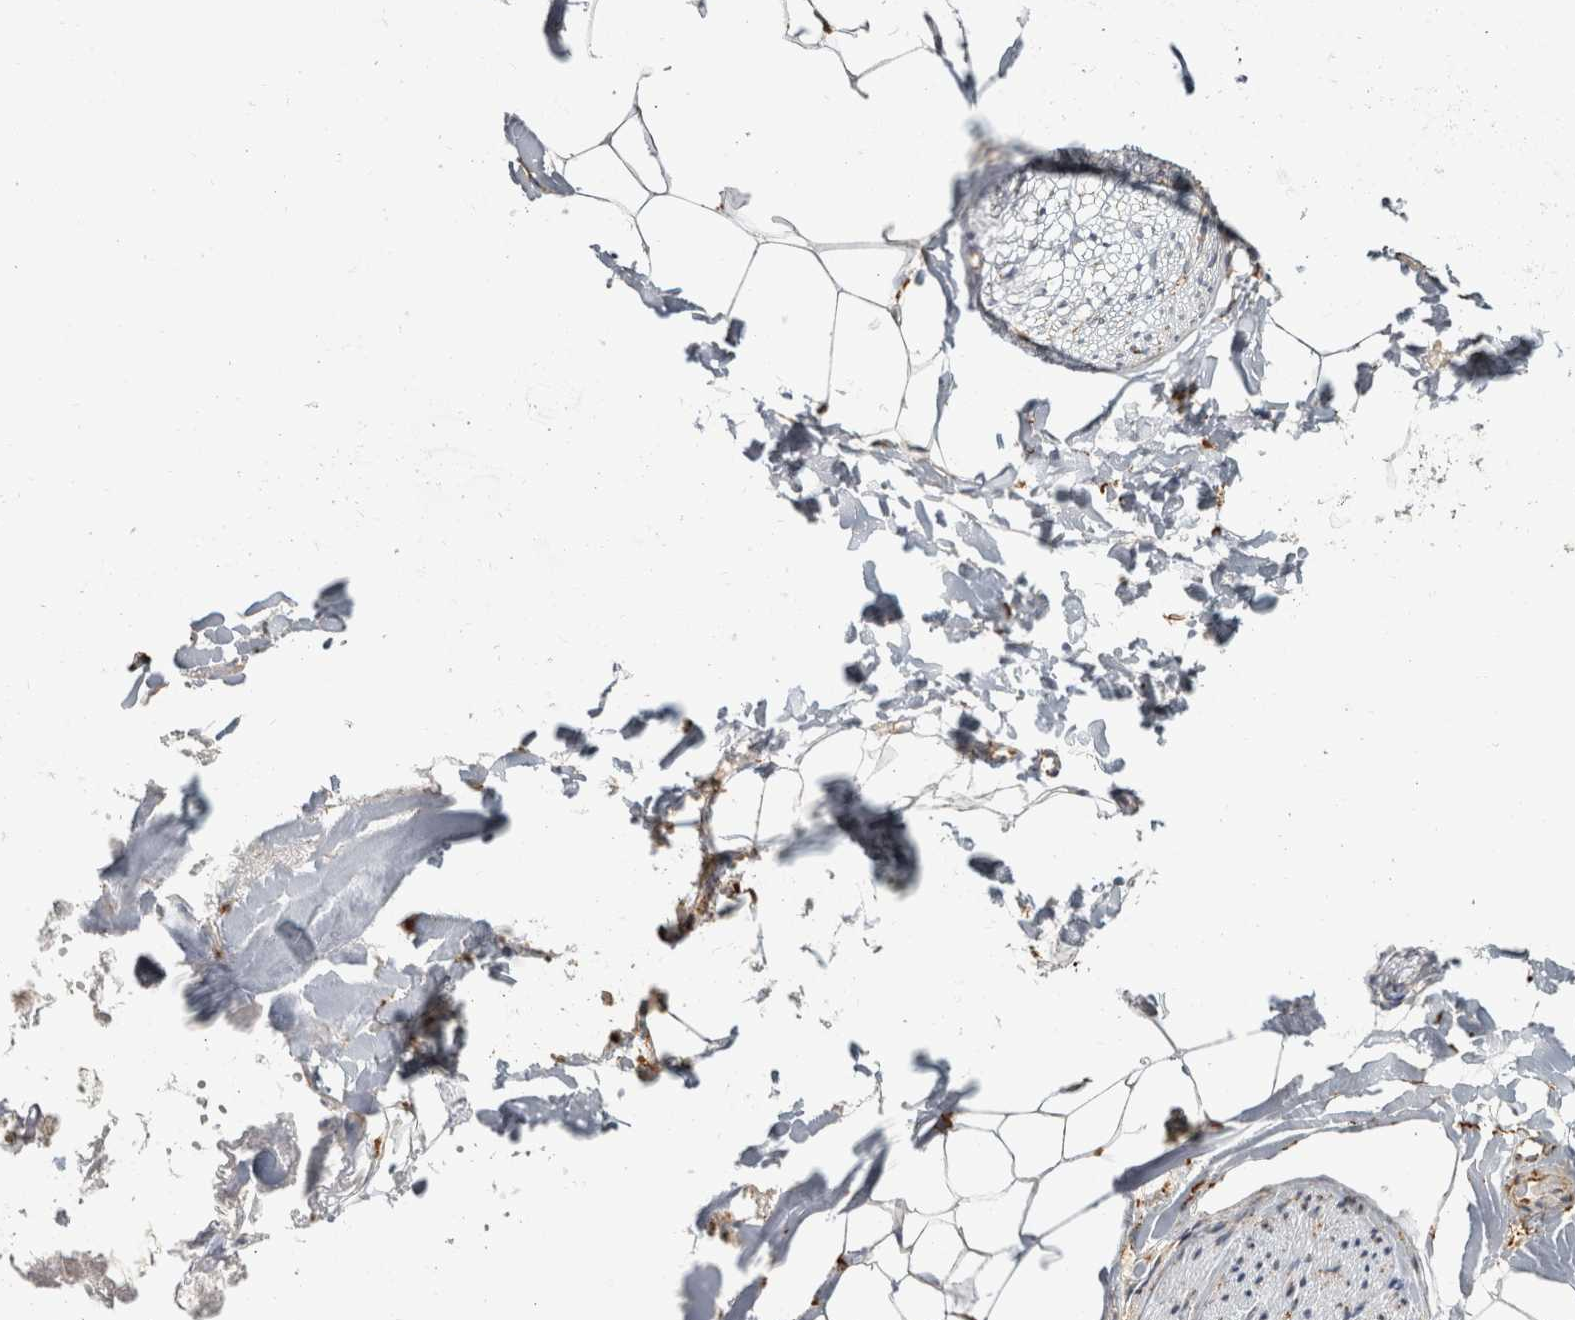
{"staining": {"intensity": "negative", "quantity": "none", "location": "none"}, "tissue": "adipose tissue", "cell_type": "Adipocytes", "image_type": "normal", "snomed": [{"axis": "morphology", "description": "Normal tissue, NOS"}, {"axis": "morphology", "description": "Adenocarcinoma, NOS"}, {"axis": "topography", "description": "Smooth muscle"}, {"axis": "topography", "description": "Colon"}], "caption": "Immunohistochemistry (IHC) of normal adipose tissue displays no positivity in adipocytes.", "gene": "OSTN", "patient": {"sex": "male", "age": 14}}